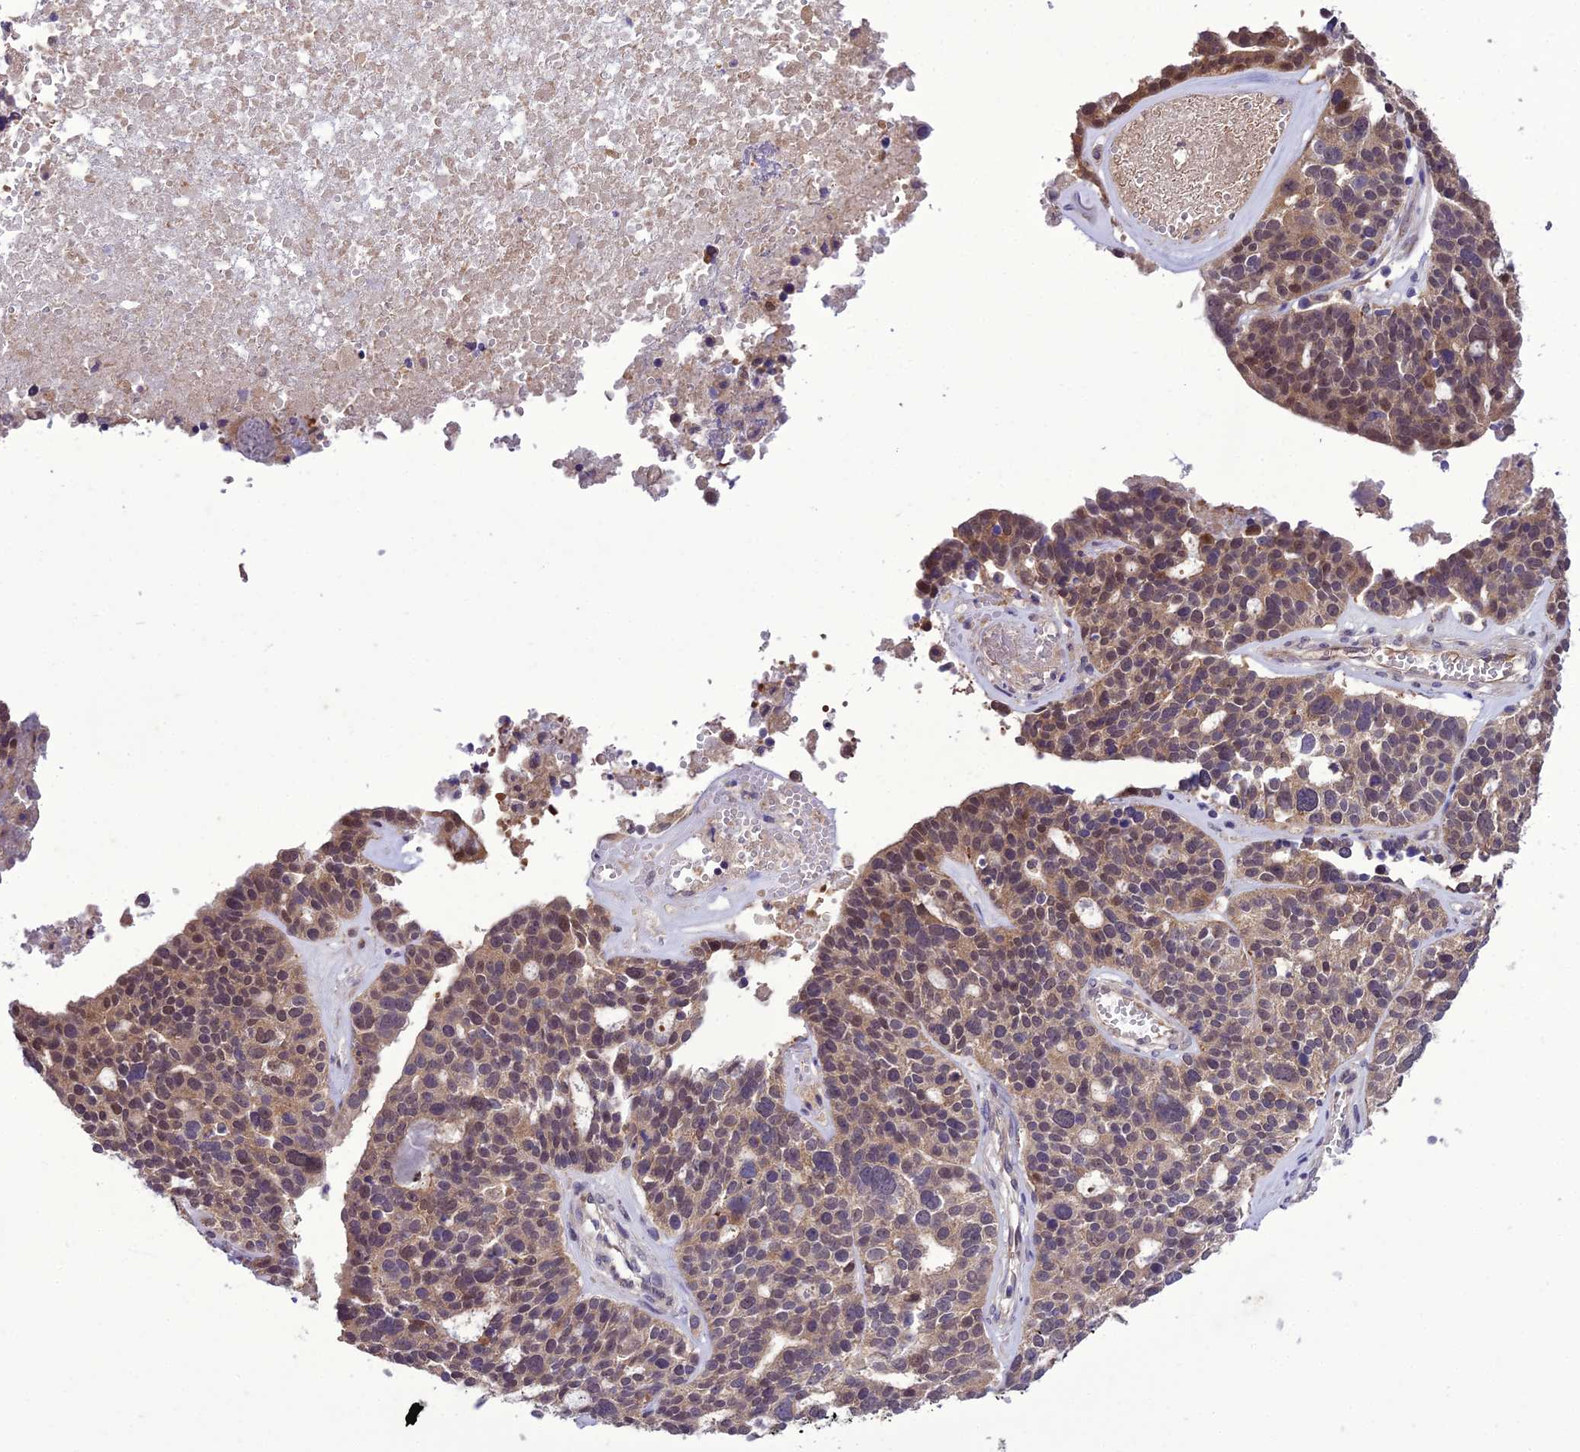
{"staining": {"intensity": "weak", "quantity": ">75%", "location": "cytoplasmic/membranous"}, "tissue": "ovarian cancer", "cell_type": "Tumor cells", "image_type": "cancer", "snomed": [{"axis": "morphology", "description": "Cystadenocarcinoma, serous, NOS"}, {"axis": "topography", "description": "Ovary"}], "caption": "Immunohistochemical staining of human ovarian cancer exhibits weak cytoplasmic/membranous protein staining in approximately >75% of tumor cells.", "gene": "BORCS6", "patient": {"sex": "female", "age": 59}}